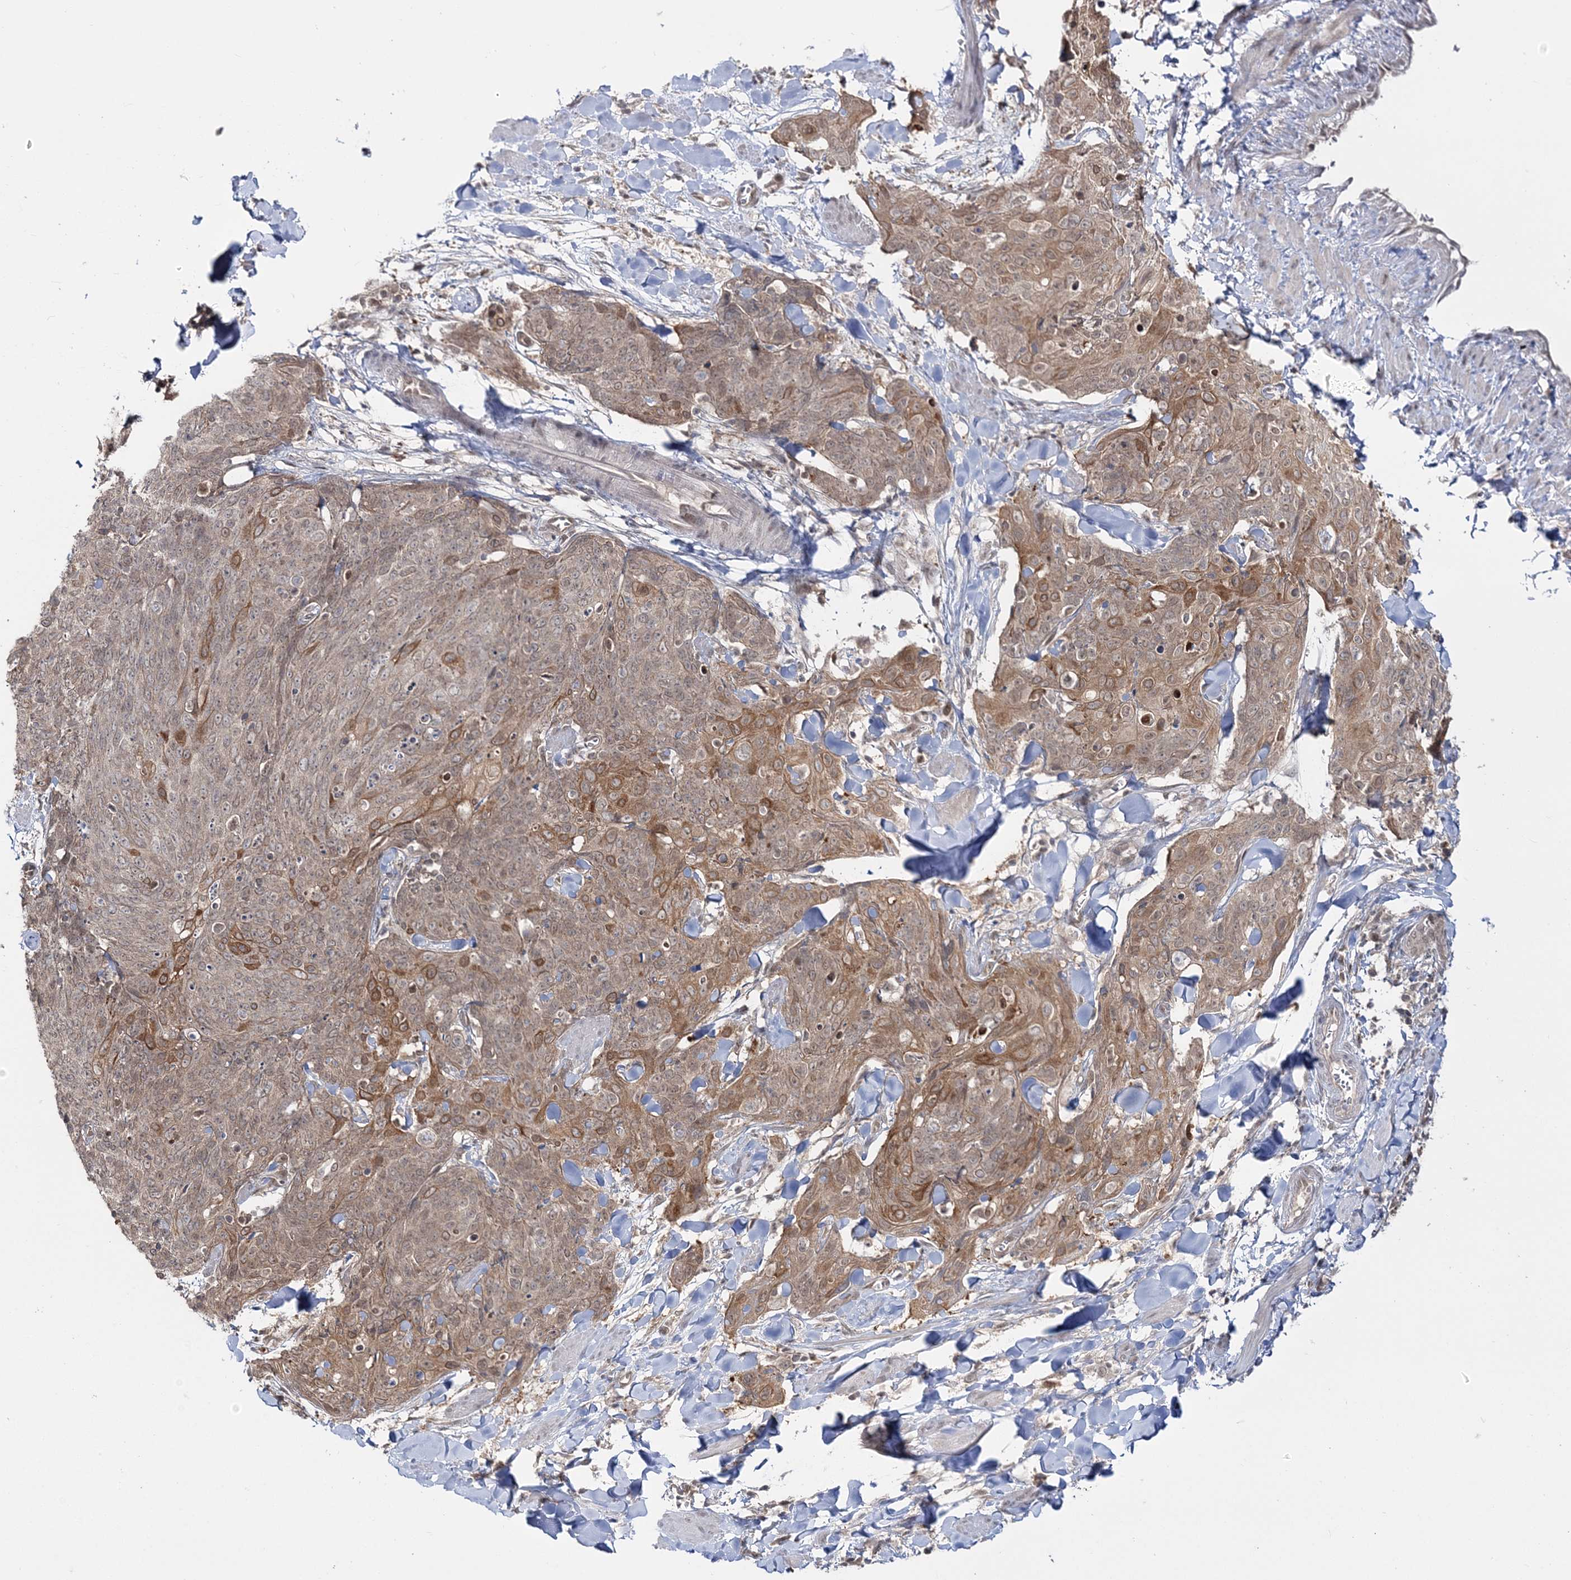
{"staining": {"intensity": "moderate", "quantity": ">75%", "location": "cytoplasmic/membranous"}, "tissue": "skin cancer", "cell_type": "Tumor cells", "image_type": "cancer", "snomed": [{"axis": "morphology", "description": "Squamous cell carcinoma, NOS"}, {"axis": "topography", "description": "Skin"}, {"axis": "topography", "description": "Vulva"}], "caption": "High-magnification brightfield microscopy of squamous cell carcinoma (skin) stained with DAB (brown) and counterstained with hematoxylin (blue). tumor cells exhibit moderate cytoplasmic/membranous staining is present in about>75% of cells.", "gene": "ZFAND6", "patient": {"sex": "female", "age": 85}}